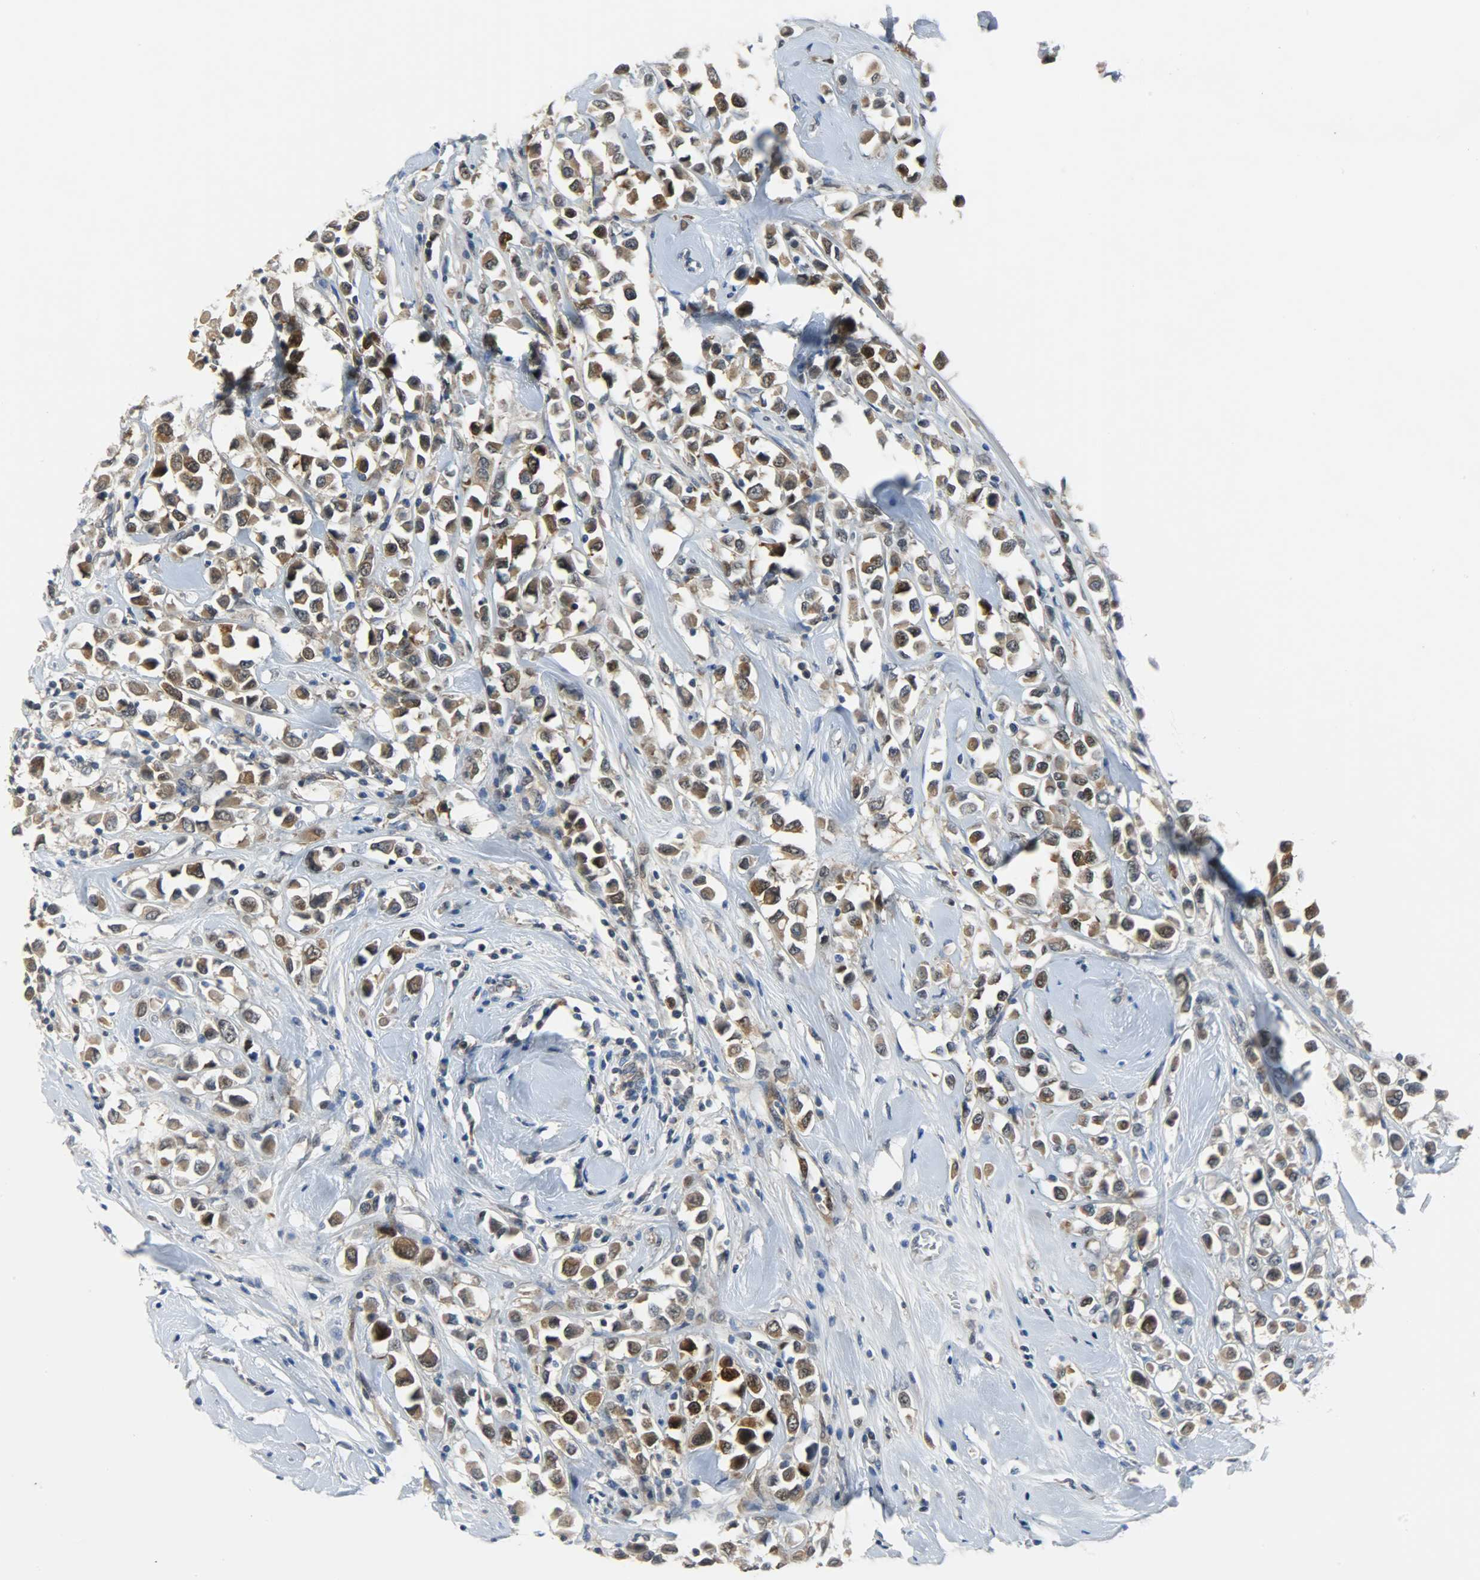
{"staining": {"intensity": "moderate", "quantity": ">75%", "location": "cytoplasmic/membranous"}, "tissue": "breast cancer", "cell_type": "Tumor cells", "image_type": "cancer", "snomed": [{"axis": "morphology", "description": "Duct carcinoma"}, {"axis": "topography", "description": "Breast"}], "caption": "The histopathology image exhibits staining of invasive ductal carcinoma (breast), revealing moderate cytoplasmic/membranous protein positivity (brown color) within tumor cells.", "gene": "EIF4EBP1", "patient": {"sex": "female", "age": 61}}